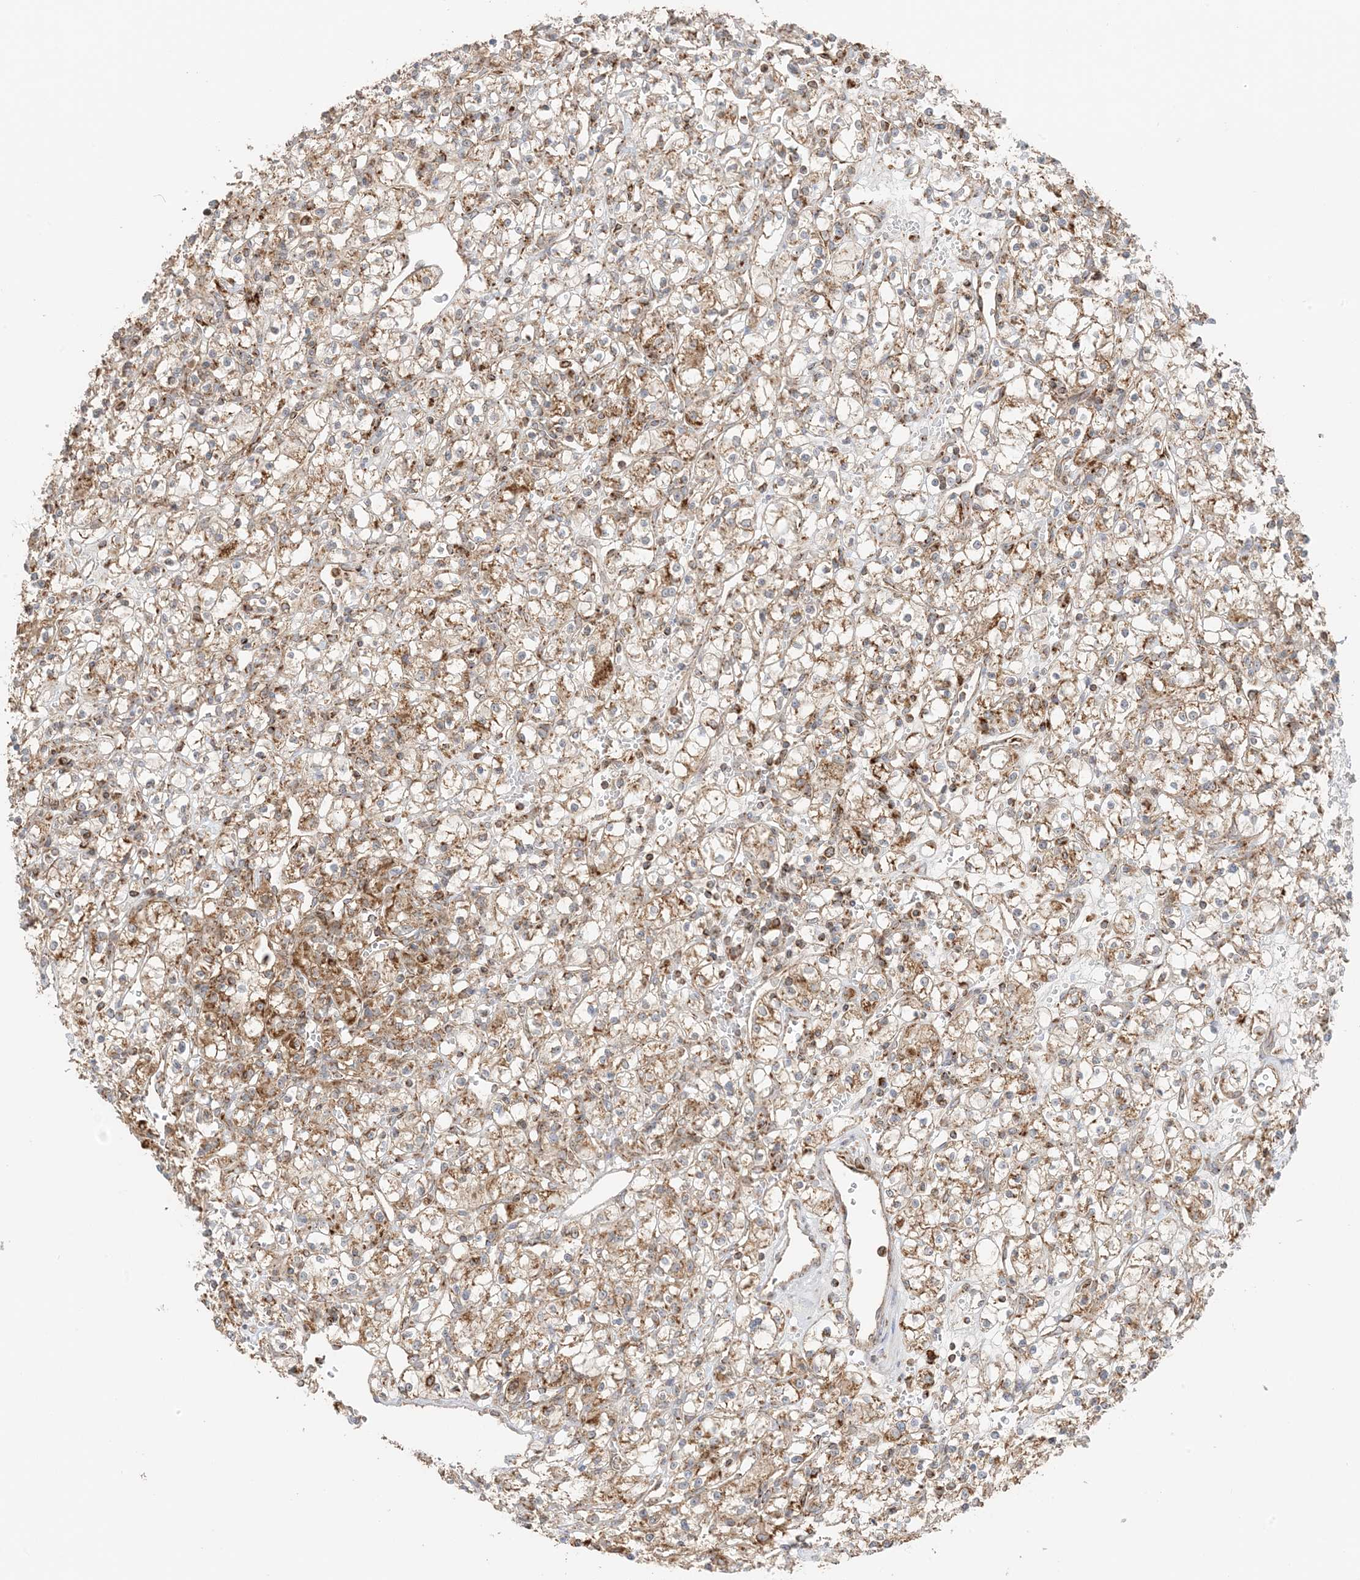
{"staining": {"intensity": "moderate", "quantity": ">75%", "location": "cytoplasmic/membranous"}, "tissue": "renal cancer", "cell_type": "Tumor cells", "image_type": "cancer", "snomed": [{"axis": "morphology", "description": "Adenocarcinoma, NOS"}, {"axis": "topography", "description": "Kidney"}], "caption": "This photomicrograph shows immunohistochemistry (IHC) staining of human adenocarcinoma (renal), with medium moderate cytoplasmic/membranous expression in approximately >75% of tumor cells.", "gene": "N4BP3", "patient": {"sex": "female", "age": 59}}